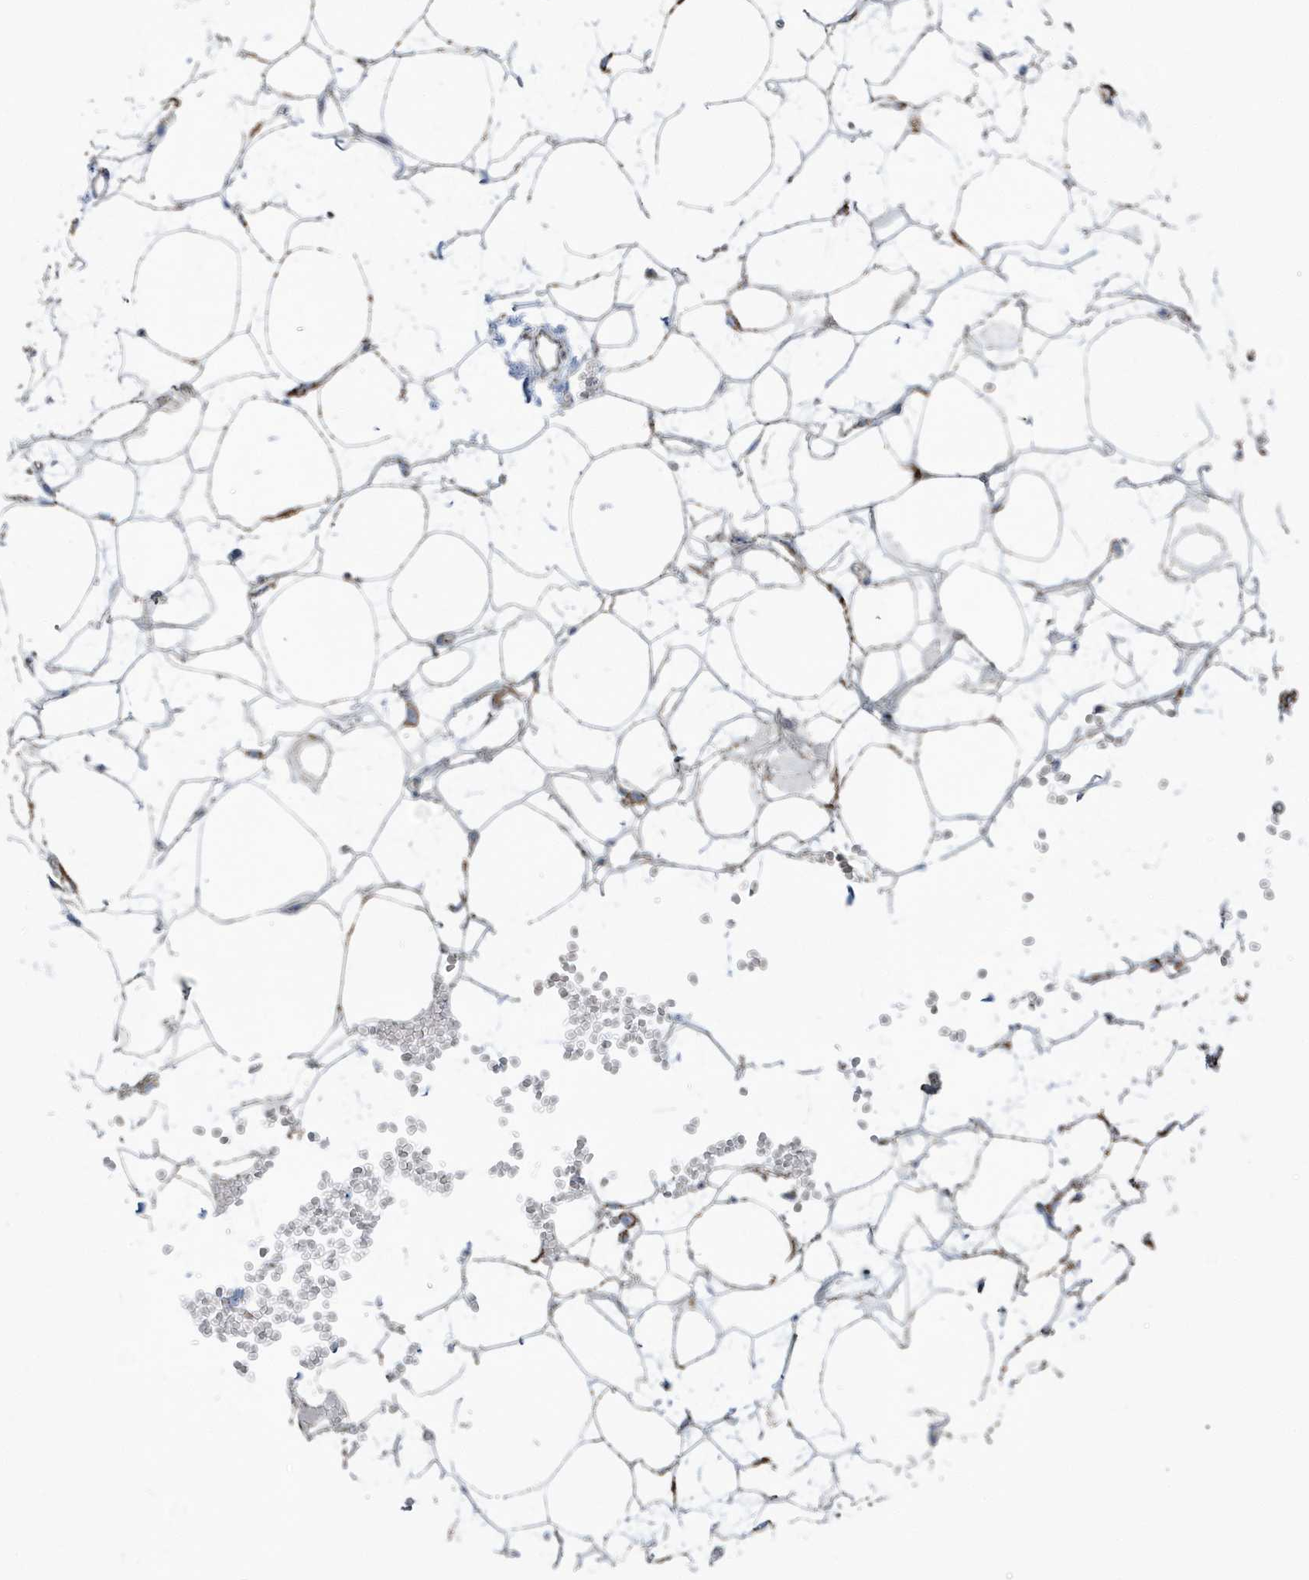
{"staining": {"intensity": "moderate", "quantity": ">75%", "location": "cytoplasmic/membranous"}, "tissue": "adipose tissue", "cell_type": "Adipocytes", "image_type": "normal", "snomed": [{"axis": "morphology", "description": "Normal tissue, NOS"}, {"axis": "topography", "description": "Breast"}], "caption": "Immunohistochemical staining of normal human adipose tissue displays medium levels of moderate cytoplasmic/membranous positivity in approximately >75% of adipocytes.", "gene": "RAB11FIP3", "patient": {"sex": "female", "age": 23}}